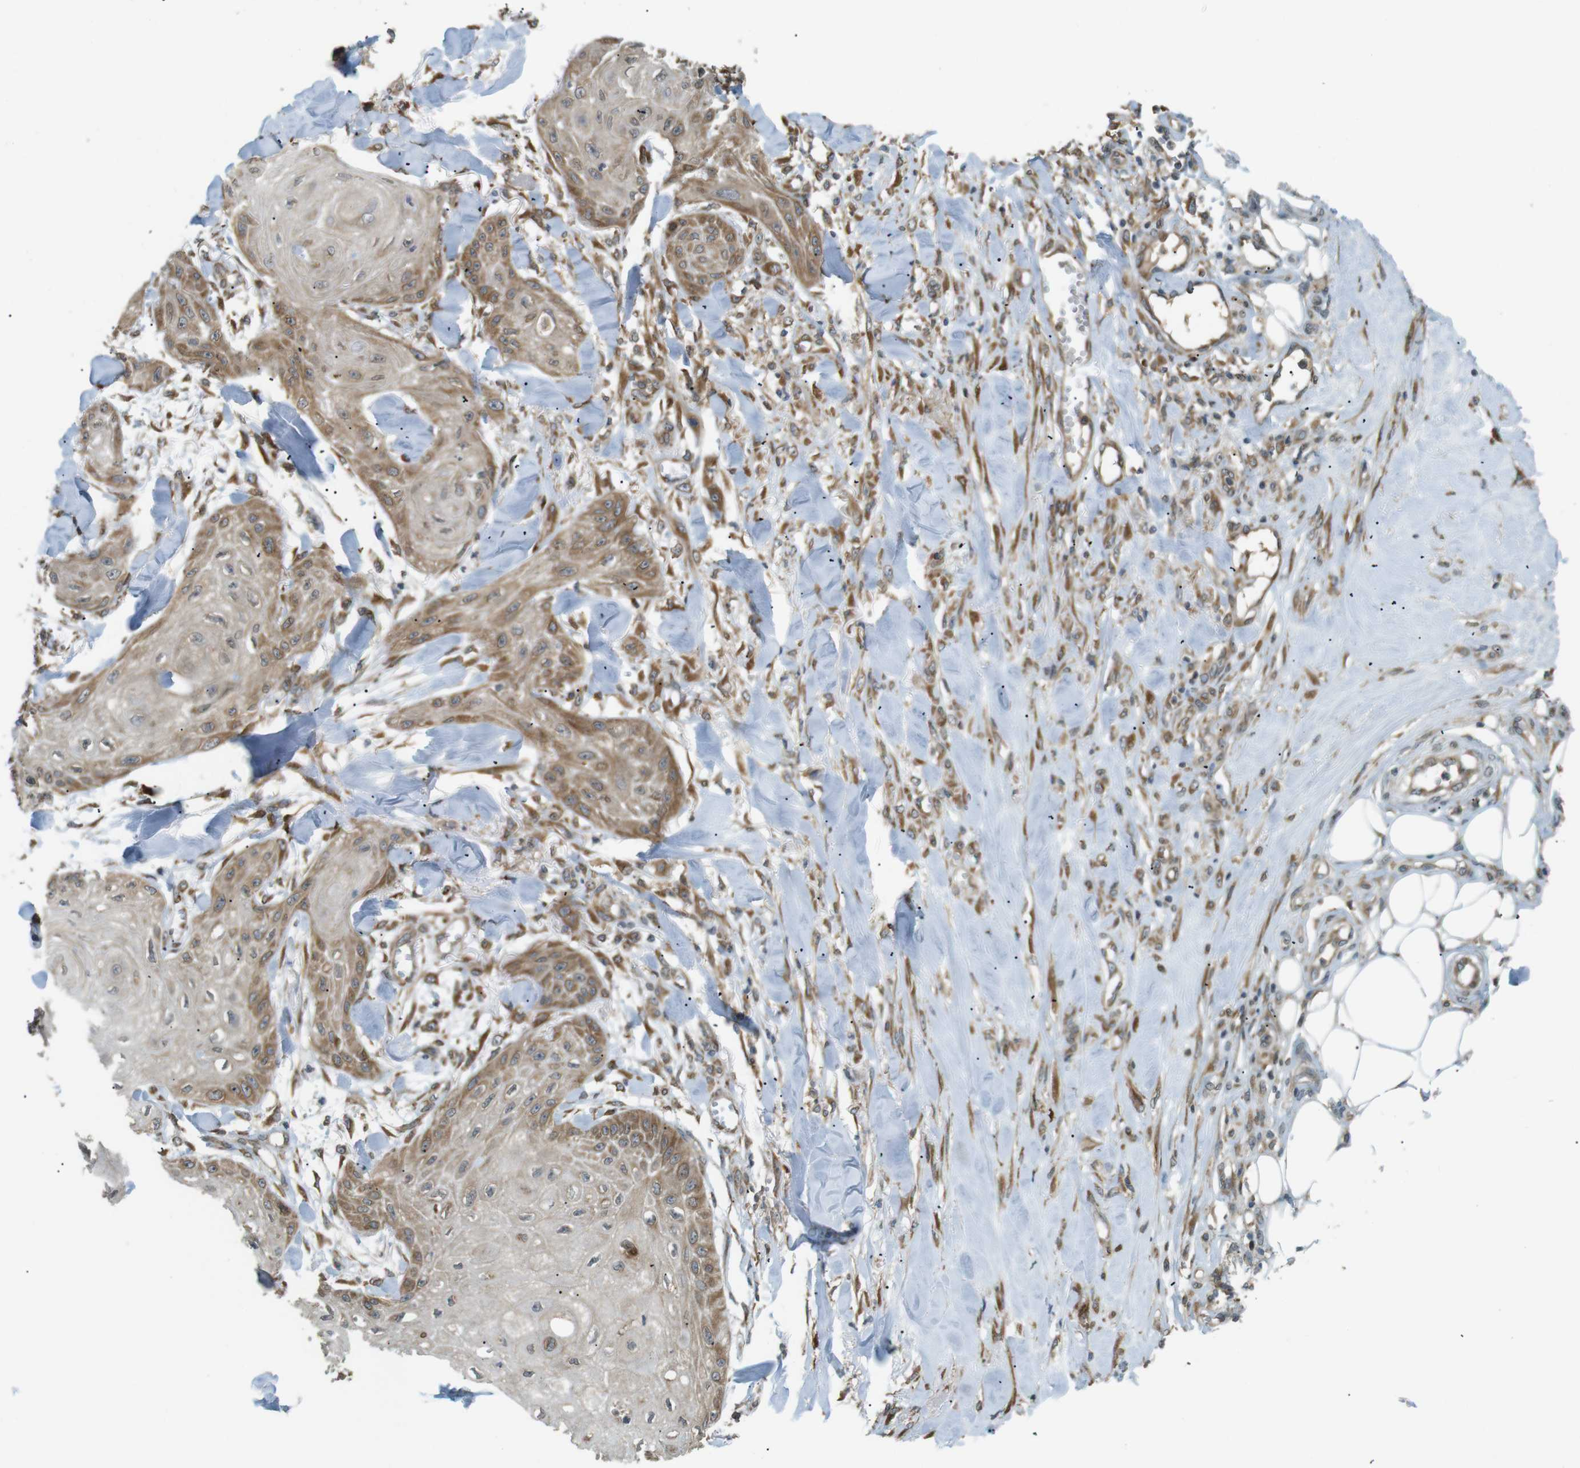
{"staining": {"intensity": "moderate", "quantity": "25%-75%", "location": "cytoplasmic/membranous"}, "tissue": "skin cancer", "cell_type": "Tumor cells", "image_type": "cancer", "snomed": [{"axis": "morphology", "description": "Squamous cell carcinoma, NOS"}, {"axis": "topography", "description": "Skin"}], "caption": "Immunohistochemical staining of human skin cancer demonstrates medium levels of moderate cytoplasmic/membranous staining in about 25%-75% of tumor cells.", "gene": "TMED4", "patient": {"sex": "male", "age": 74}}